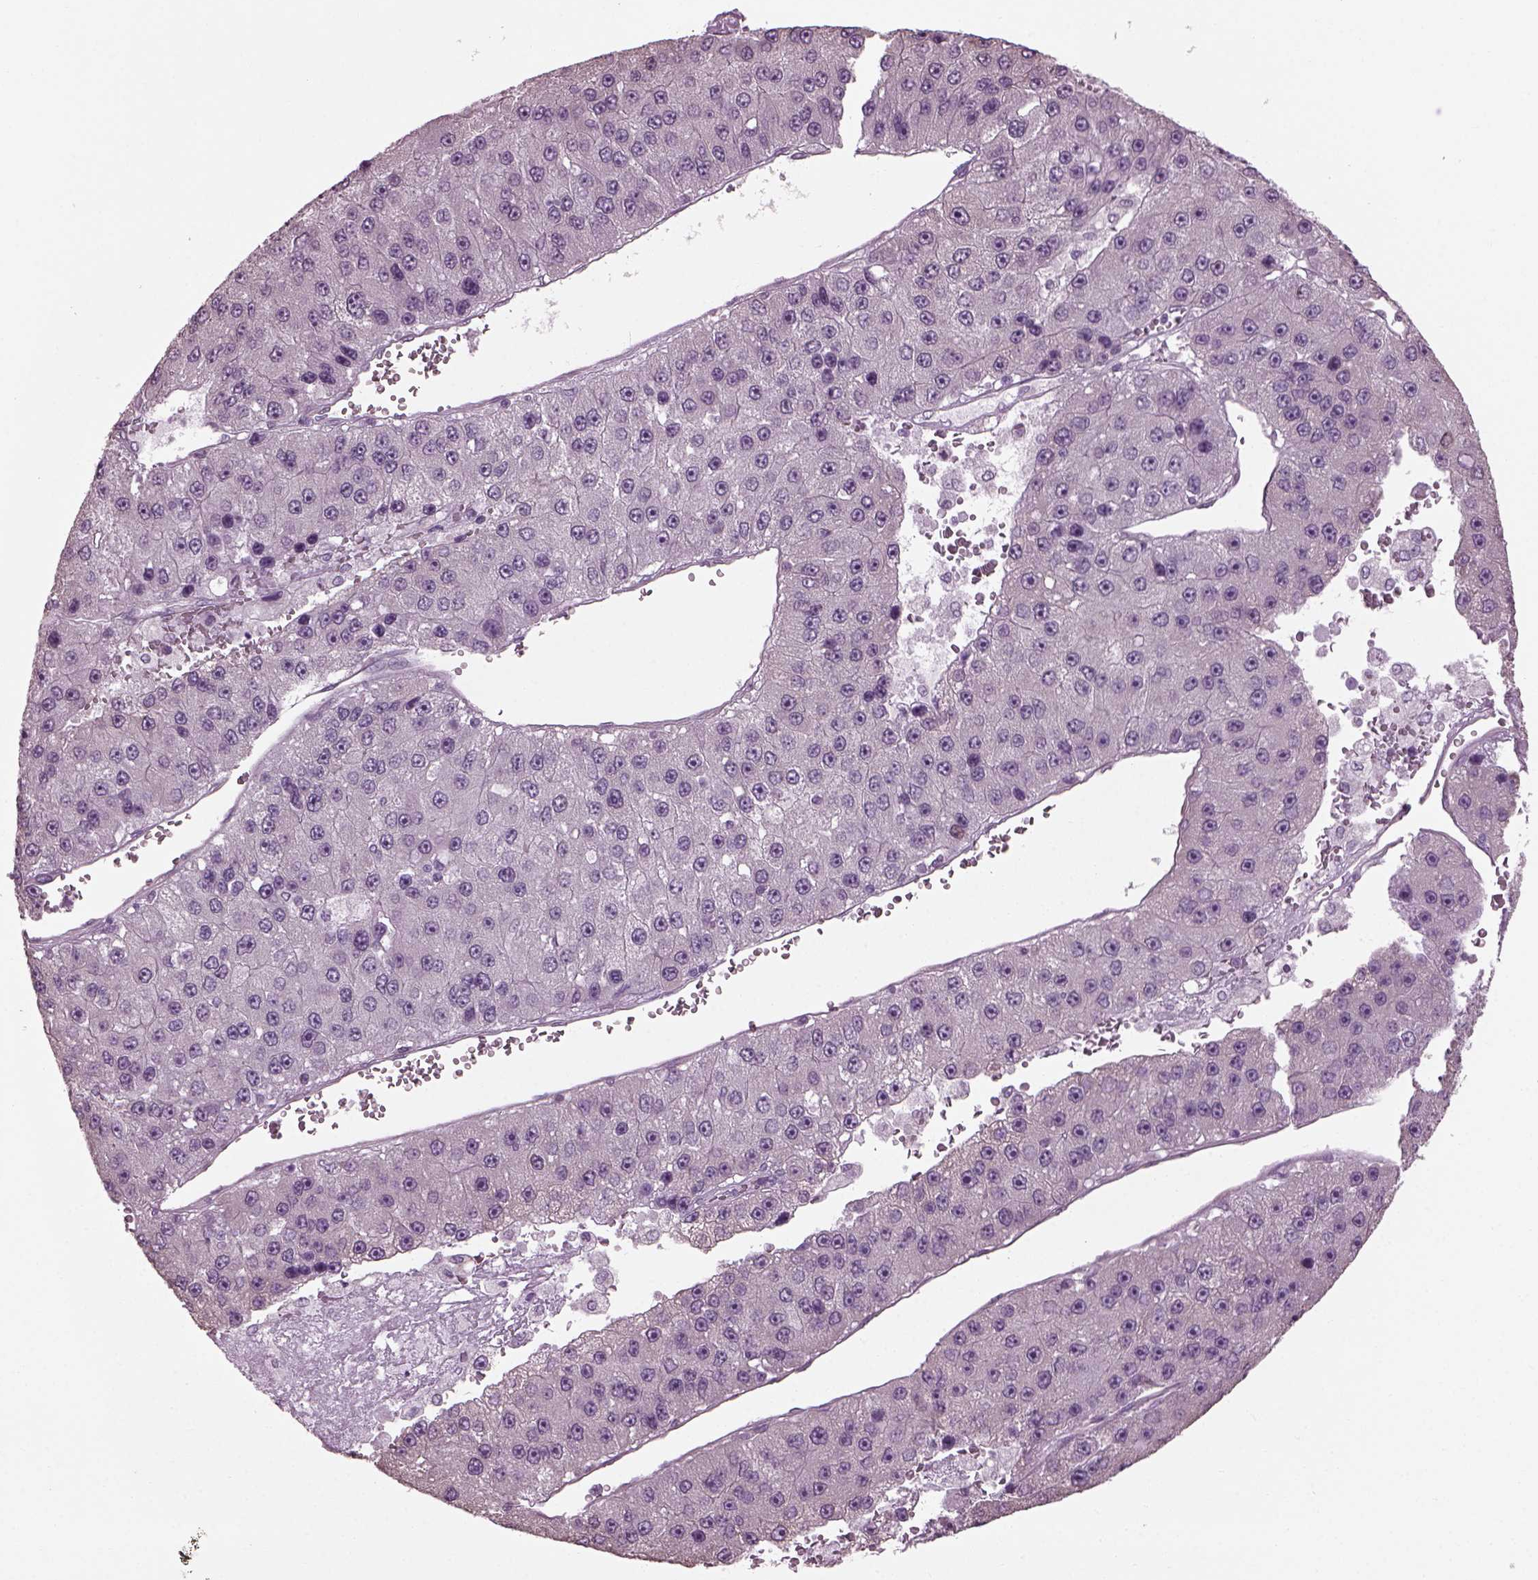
{"staining": {"intensity": "negative", "quantity": "none", "location": "none"}, "tissue": "liver cancer", "cell_type": "Tumor cells", "image_type": "cancer", "snomed": [{"axis": "morphology", "description": "Carcinoma, Hepatocellular, NOS"}, {"axis": "topography", "description": "Liver"}], "caption": "Protein analysis of liver cancer (hepatocellular carcinoma) displays no significant positivity in tumor cells.", "gene": "CABP5", "patient": {"sex": "female", "age": 73}}